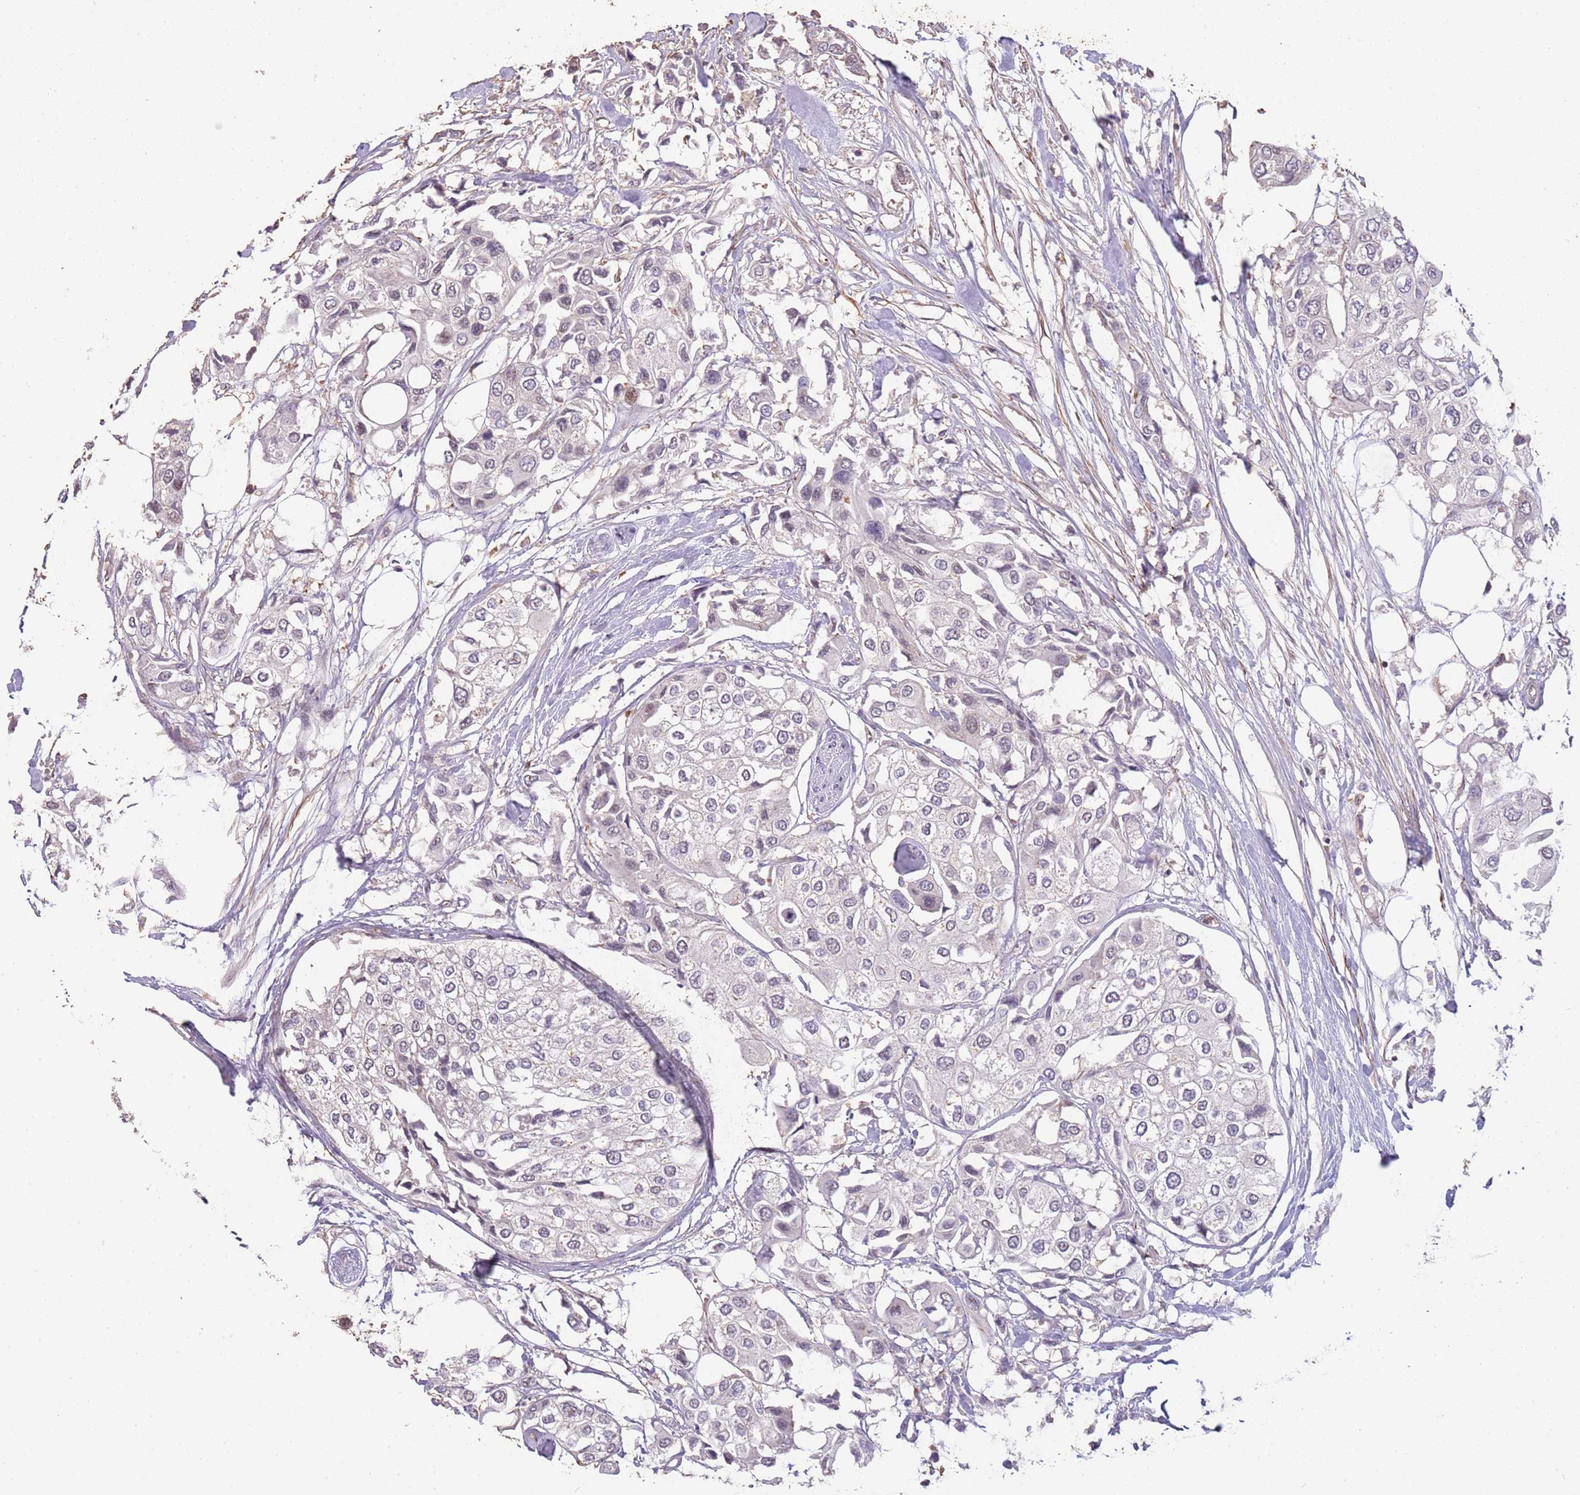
{"staining": {"intensity": "negative", "quantity": "none", "location": "none"}, "tissue": "urothelial cancer", "cell_type": "Tumor cells", "image_type": "cancer", "snomed": [{"axis": "morphology", "description": "Urothelial carcinoma, High grade"}, {"axis": "topography", "description": "Urinary bladder"}], "caption": "Tumor cells are negative for brown protein staining in urothelial cancer.", "gene": "ADTRP", "patient": {"sex": "male", "age": 64}}